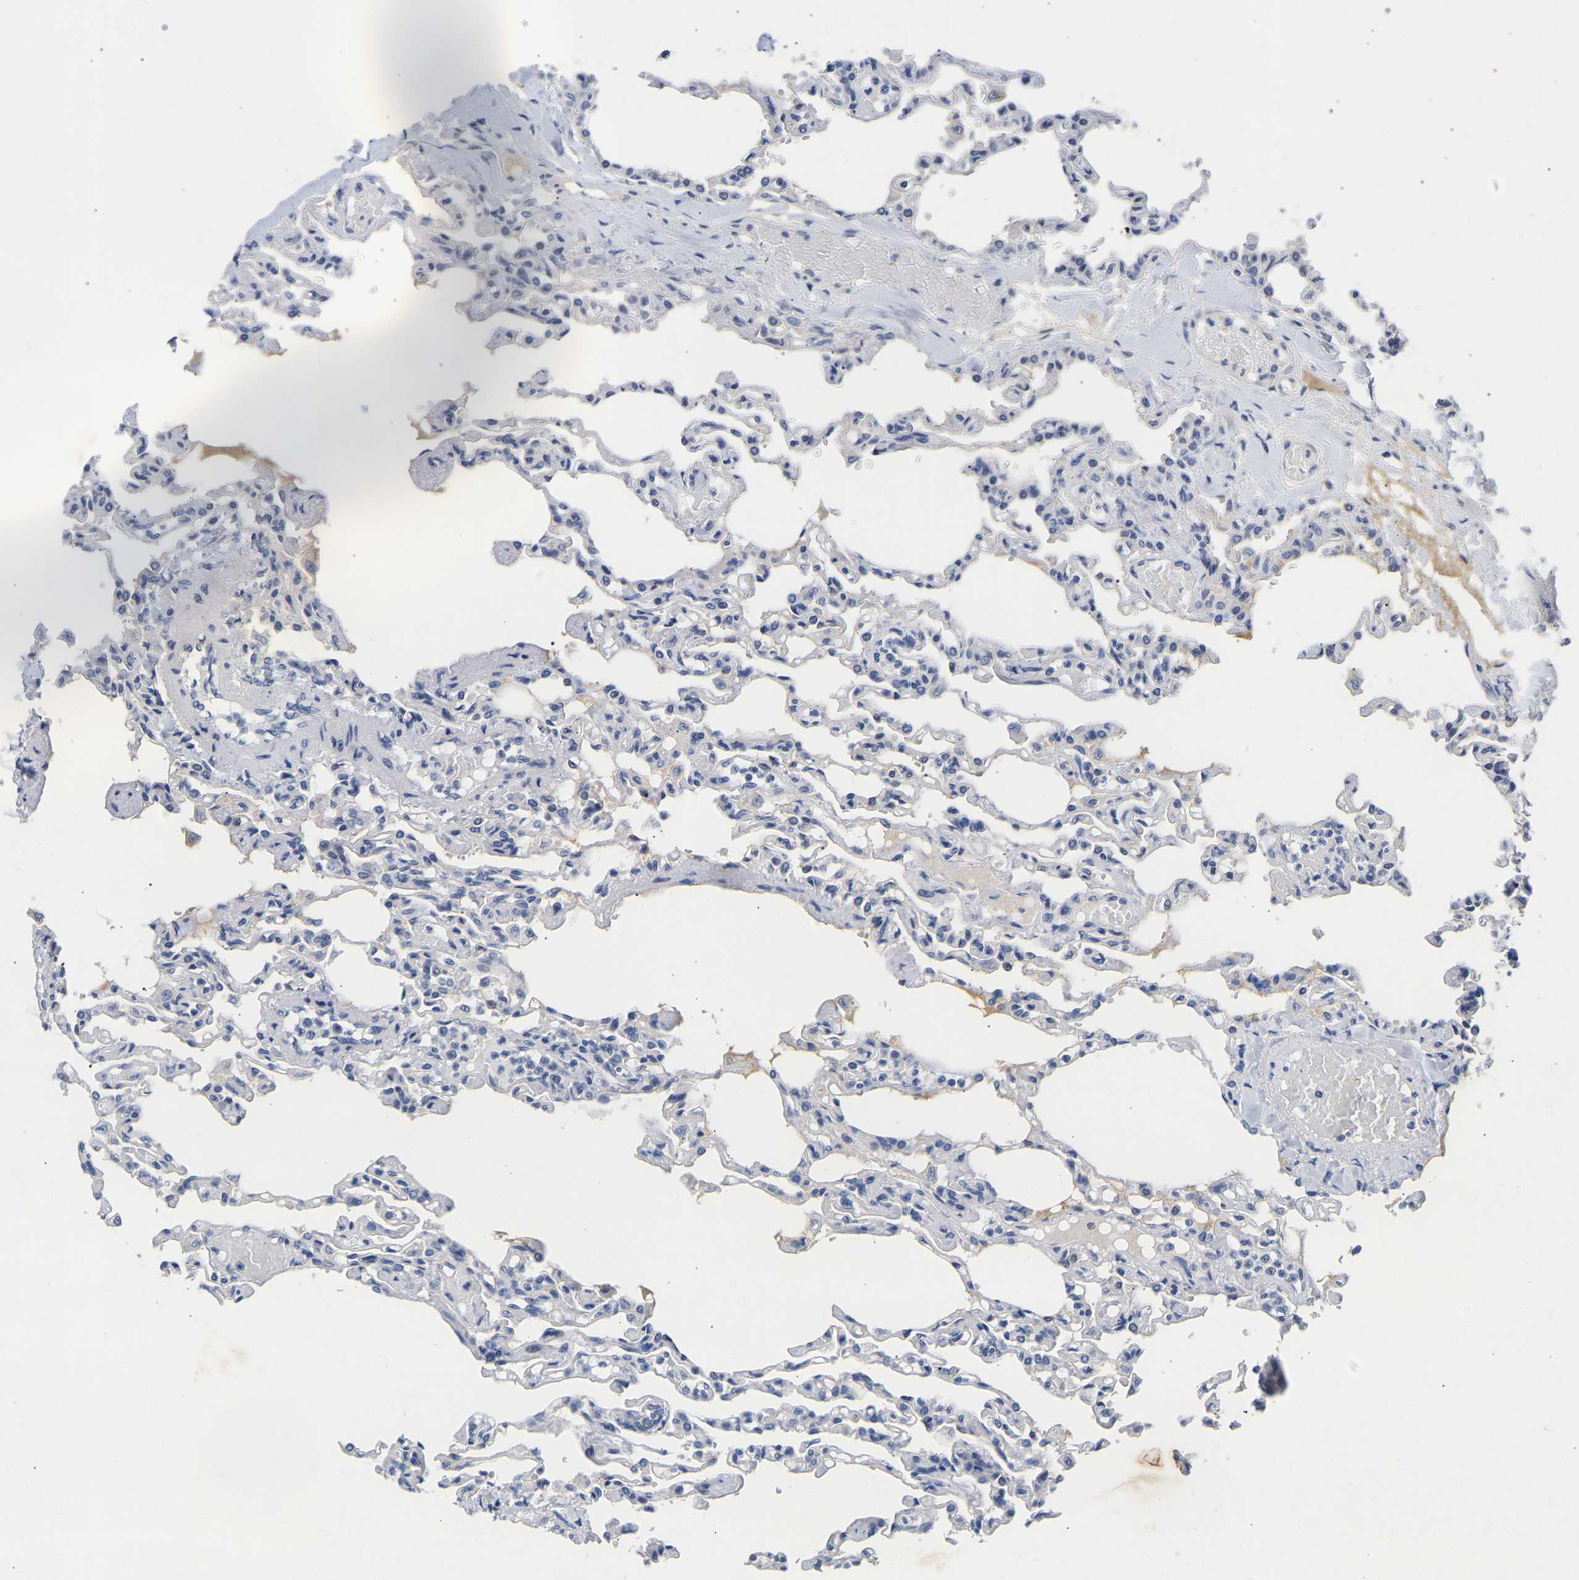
{"staining": {"intensity": "negative", "quantity": "none", "location": "none"}, "tissue": "lung", "cell_type": "Alveolar cells", "image_type": "normal", "snomed": [{"axis": "morphology", "description": "Normal tissue, NOS"}, {"axis": "topography", "description": "Lung"}], "caption": "DAB (3,3'-diaminobenzidine) immunohistochemical staining of unremarkable lung displays no significant staining in alveolar cells. (DAB immunohistochemistry (IHC) with hematoxylin counter stain).", "gene": "CCDC6", "patient": {"sex": "male", "age": 21}}